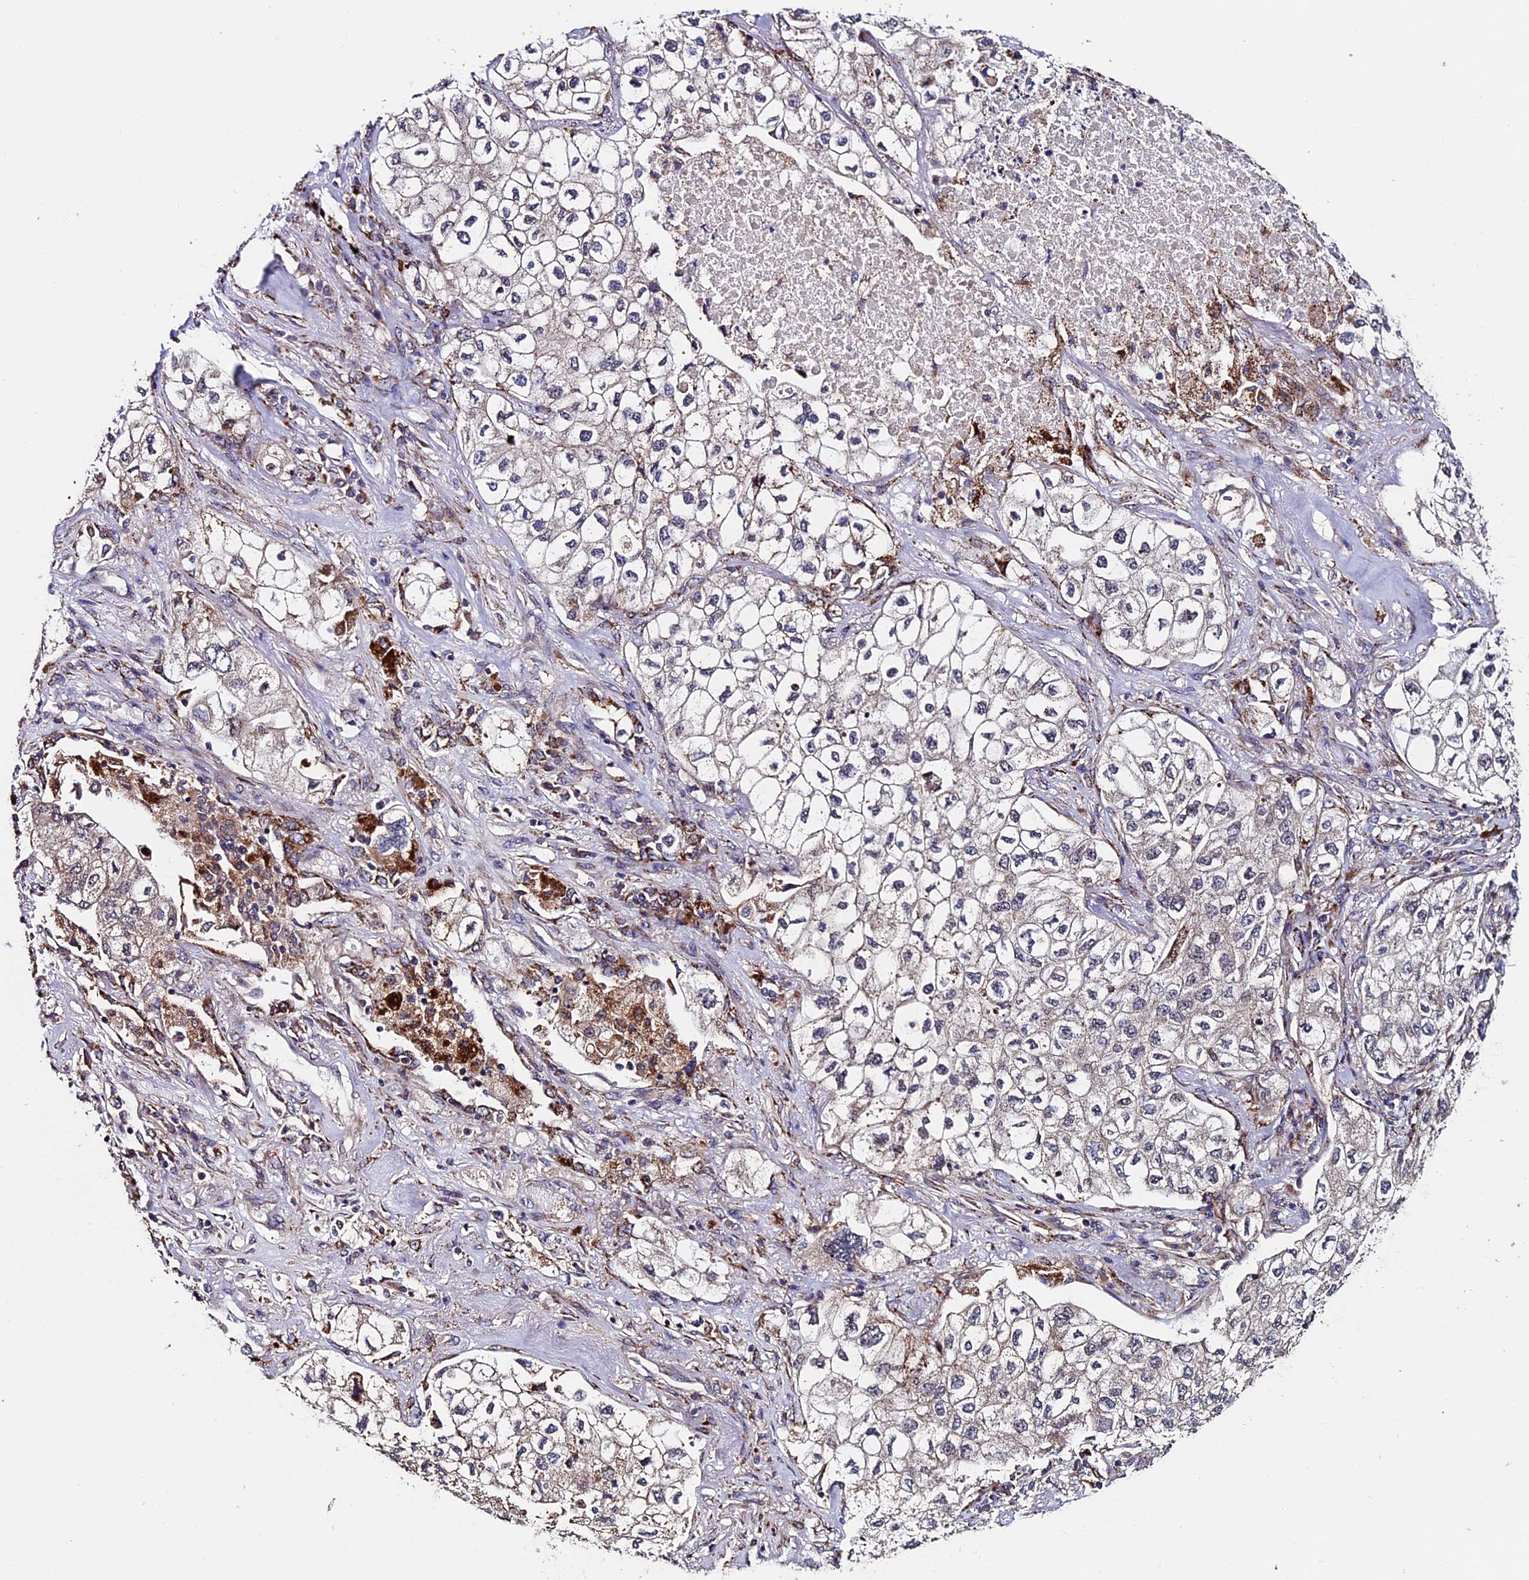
{"staining": {"intensity": "negative", "quantity": "none", "location": "none"}, "tissue": "lung cancer", "cell_type": "Tumor cells", "image_type": "cancer", "snomed": [{"axis": "morphology", "description": "Adenocarcinoma, NOS"}, {"axis": "topography", "description": "Lung"}], "caption": "Lung cancer (adenocarcinoma) was stained to show a protein in brown. There is no significant expression in tumor cells. (IHC, brightfield microscopy, high magnification).", "gene": "RNF17", "patient": {"sex": "male", "age": 63}}